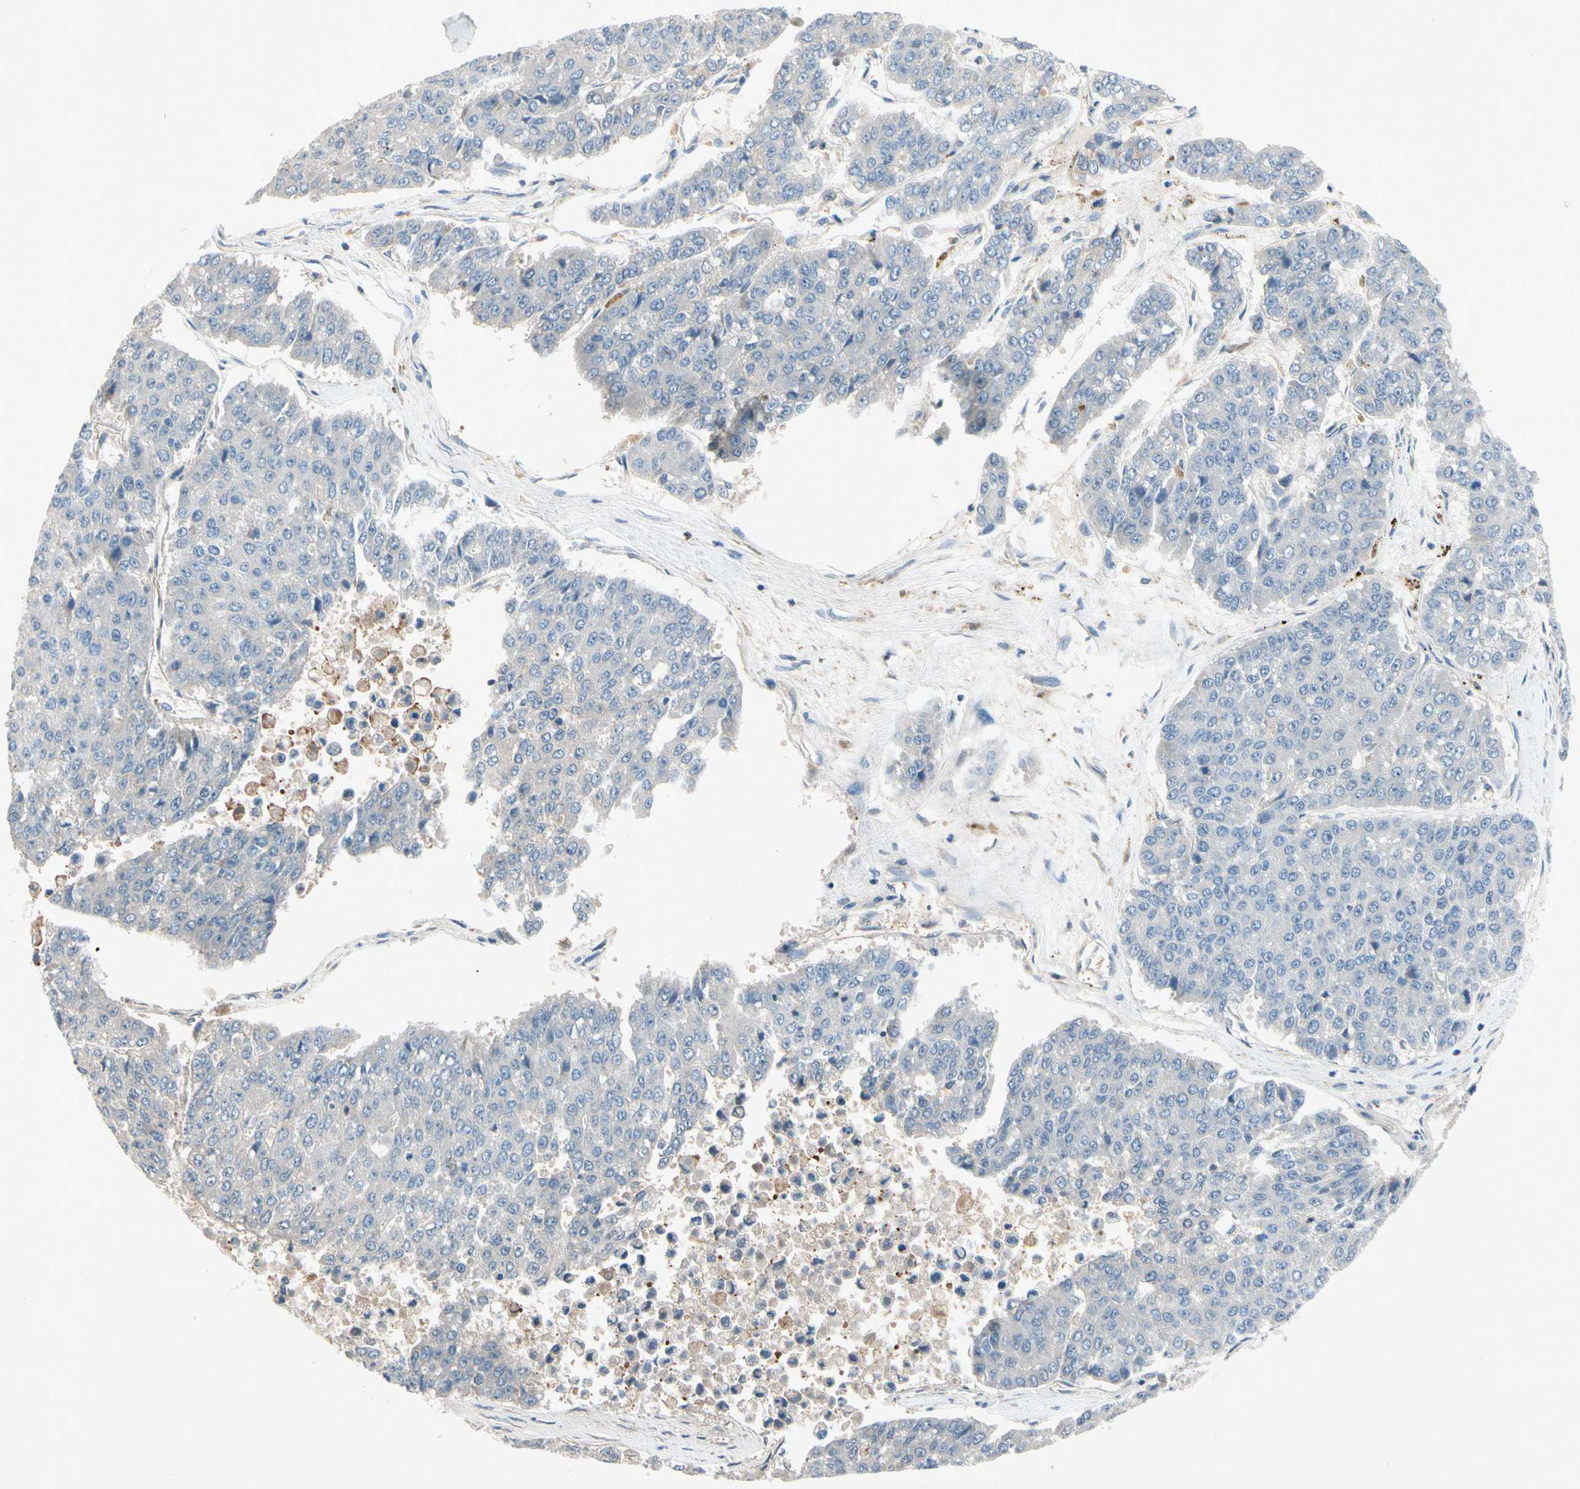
{"staining": {"intensity": "negative", "quantity": "none", "location": "none"}, "tissue": "pancreatic cancer", "cell_type": "Tumor cells", "image_type": "cancer", "snomed": [{"axis": "morphology", "description": "Adenocarcinoma, NOS"}, {"axis": "topography", "description": "Pancreas"}], "caption": "Immunohistochemistry image of neoplastic tissue: human adenocarcinoma (pancreatic) stained with DAB demonstrates no significant protein staining in tumor cells.", "gene": "NDFIP2", "patient": {"sex": "male", "age": 50}}